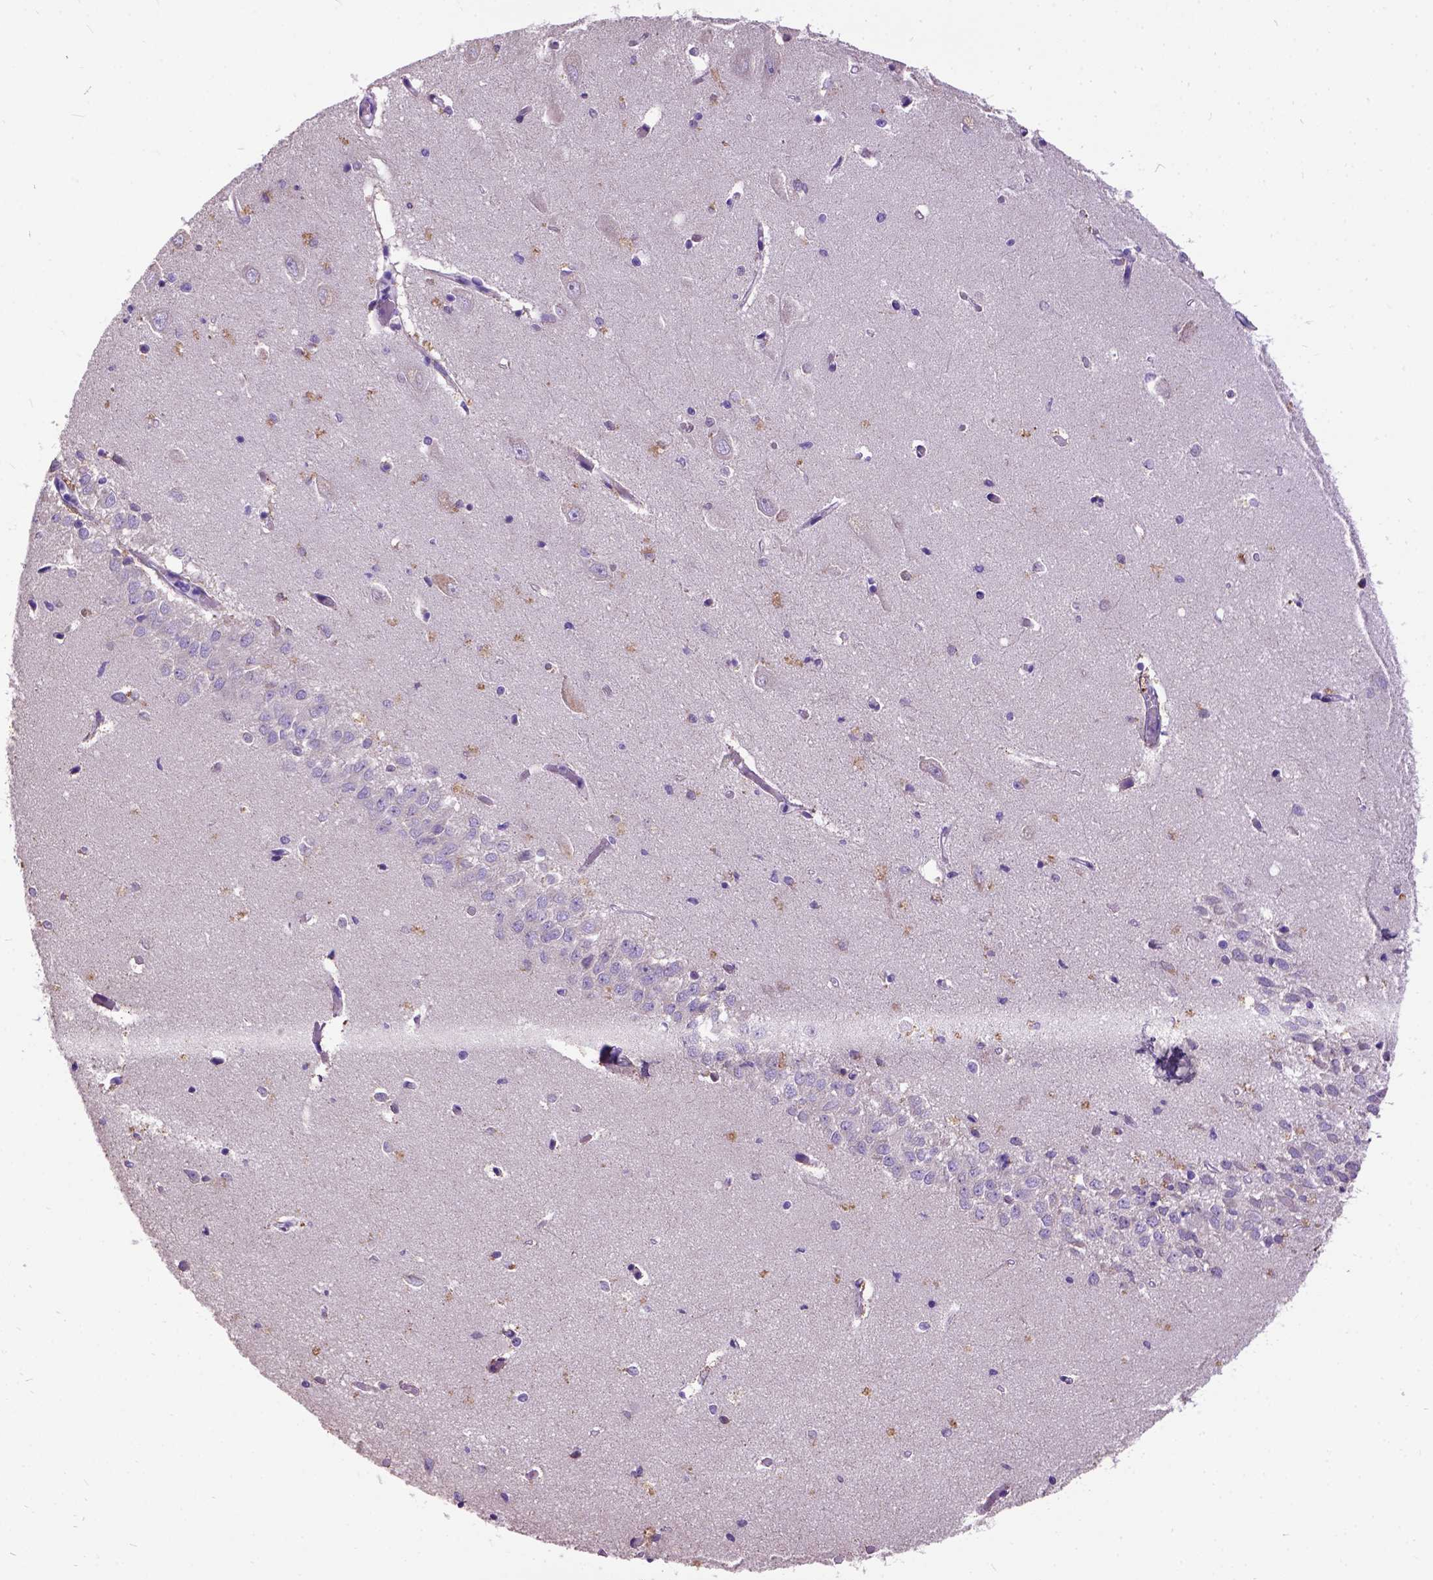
{"staining": {"intensity": "negative", "quantity": "none", "location": "none"}, "tissue": "hippocampus", "cell_type": "Glial cells", "image_type": "normal", "snomed": [{"axis": "morphology", "description": "Normal tissue, NOS"}, {"axis": "topography", "description": "Hippocampus"}], "caption": "A high-resolution histopathology image shows immunohistochemistry (IHC) staining of normal hippocampus, which reveals no significant expression in glial cells.", "gene": "CFAP54", "patient": {"sex": "female", "age": 64}}